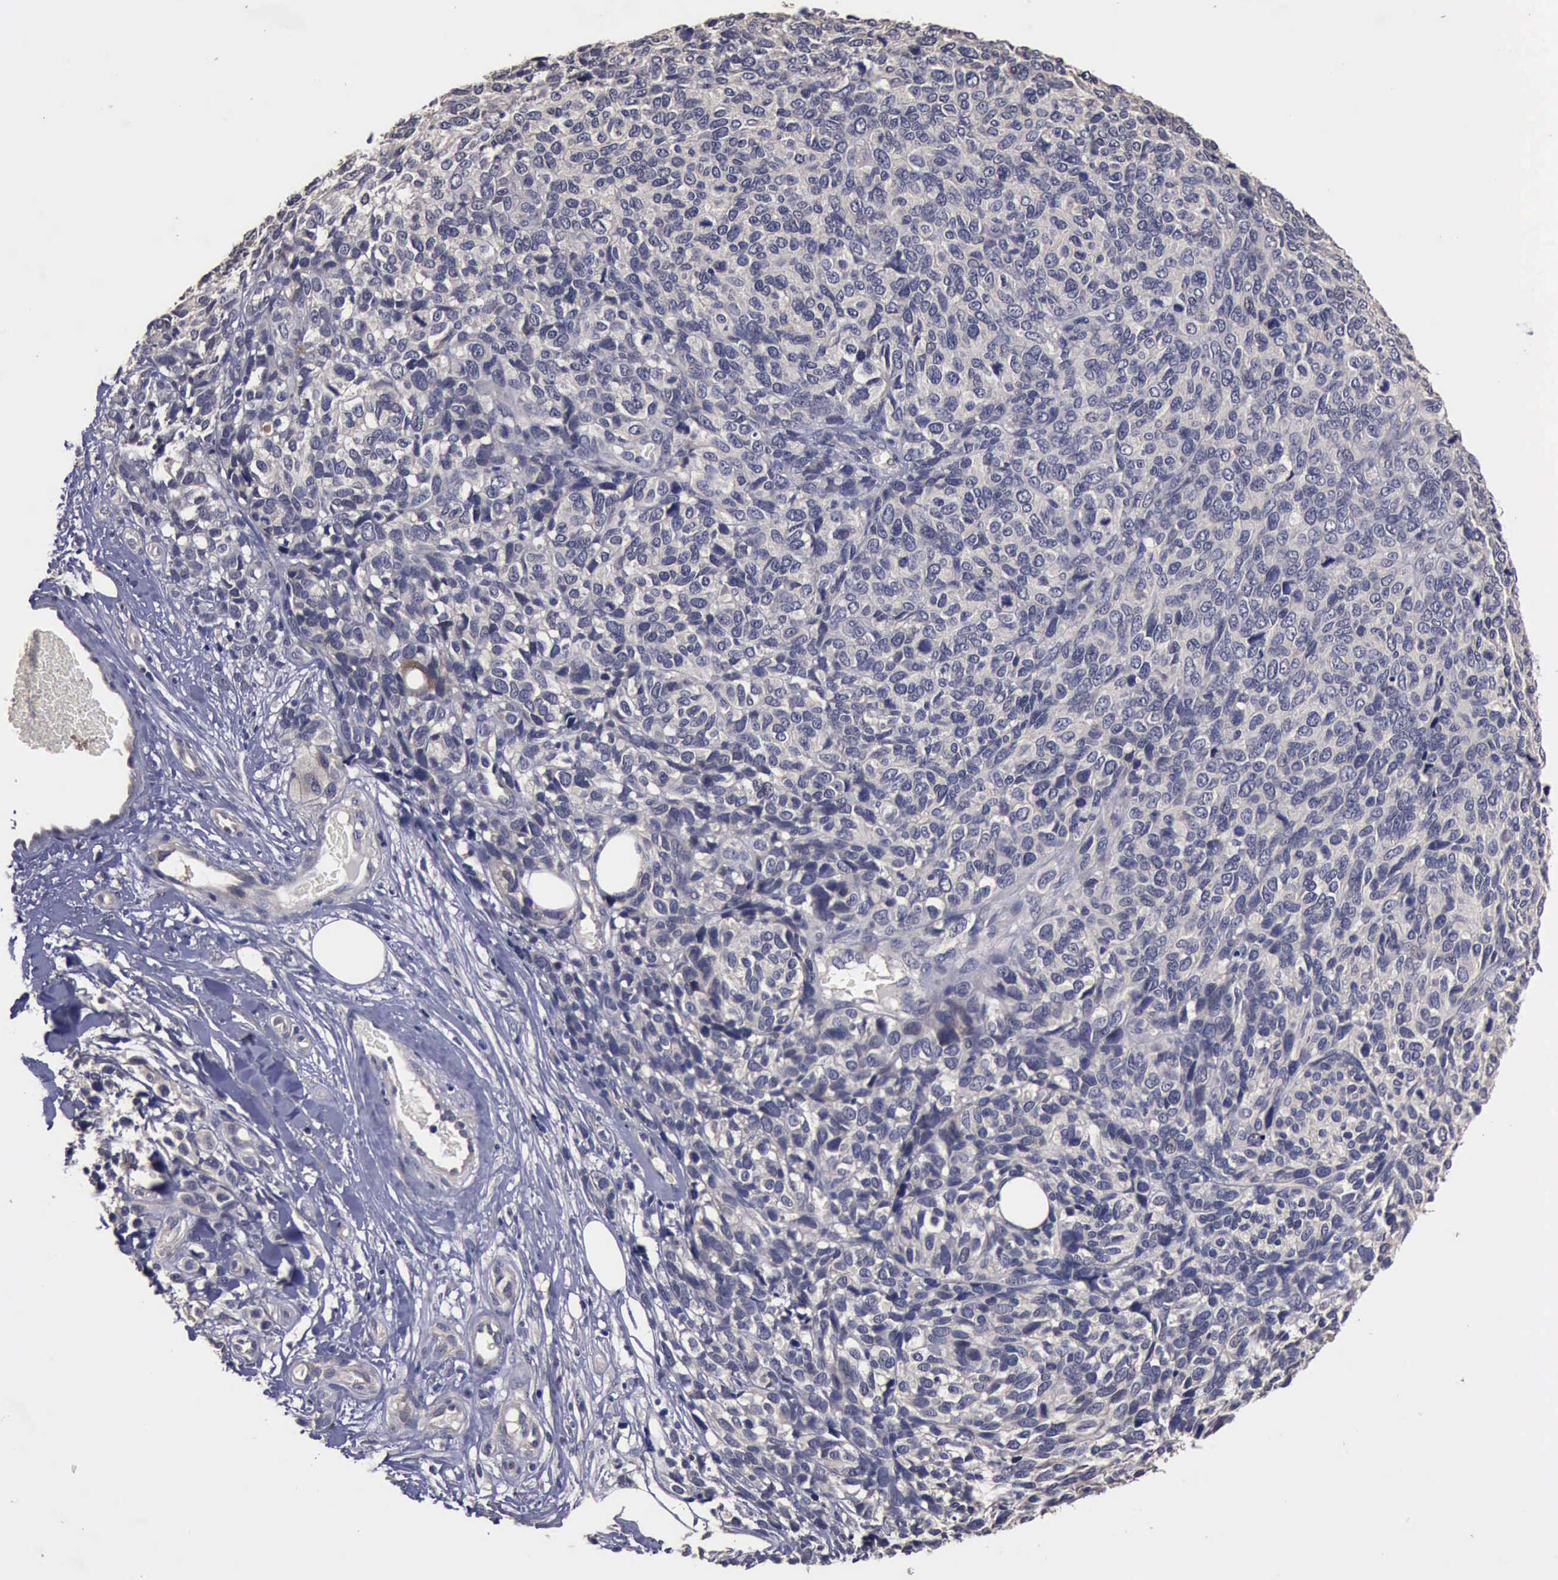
{"staining": {"intensity": "negative", "quantity": "none", "location": "none"}, "tissue": "melanoma", "cell_type": "Tumor cells", "image_type": "cancer", "snomed": [{"axis": "morphology", "description": "Malignant melanoma, NOS"}, {"axis": "topography", "description": "Skin"}], "caption": "Histopathology image shows no significant protein staining in tumor cells of malignant melanoma.", "gene": "CRKL", "patient": {"sex": "female", "age": 85}}